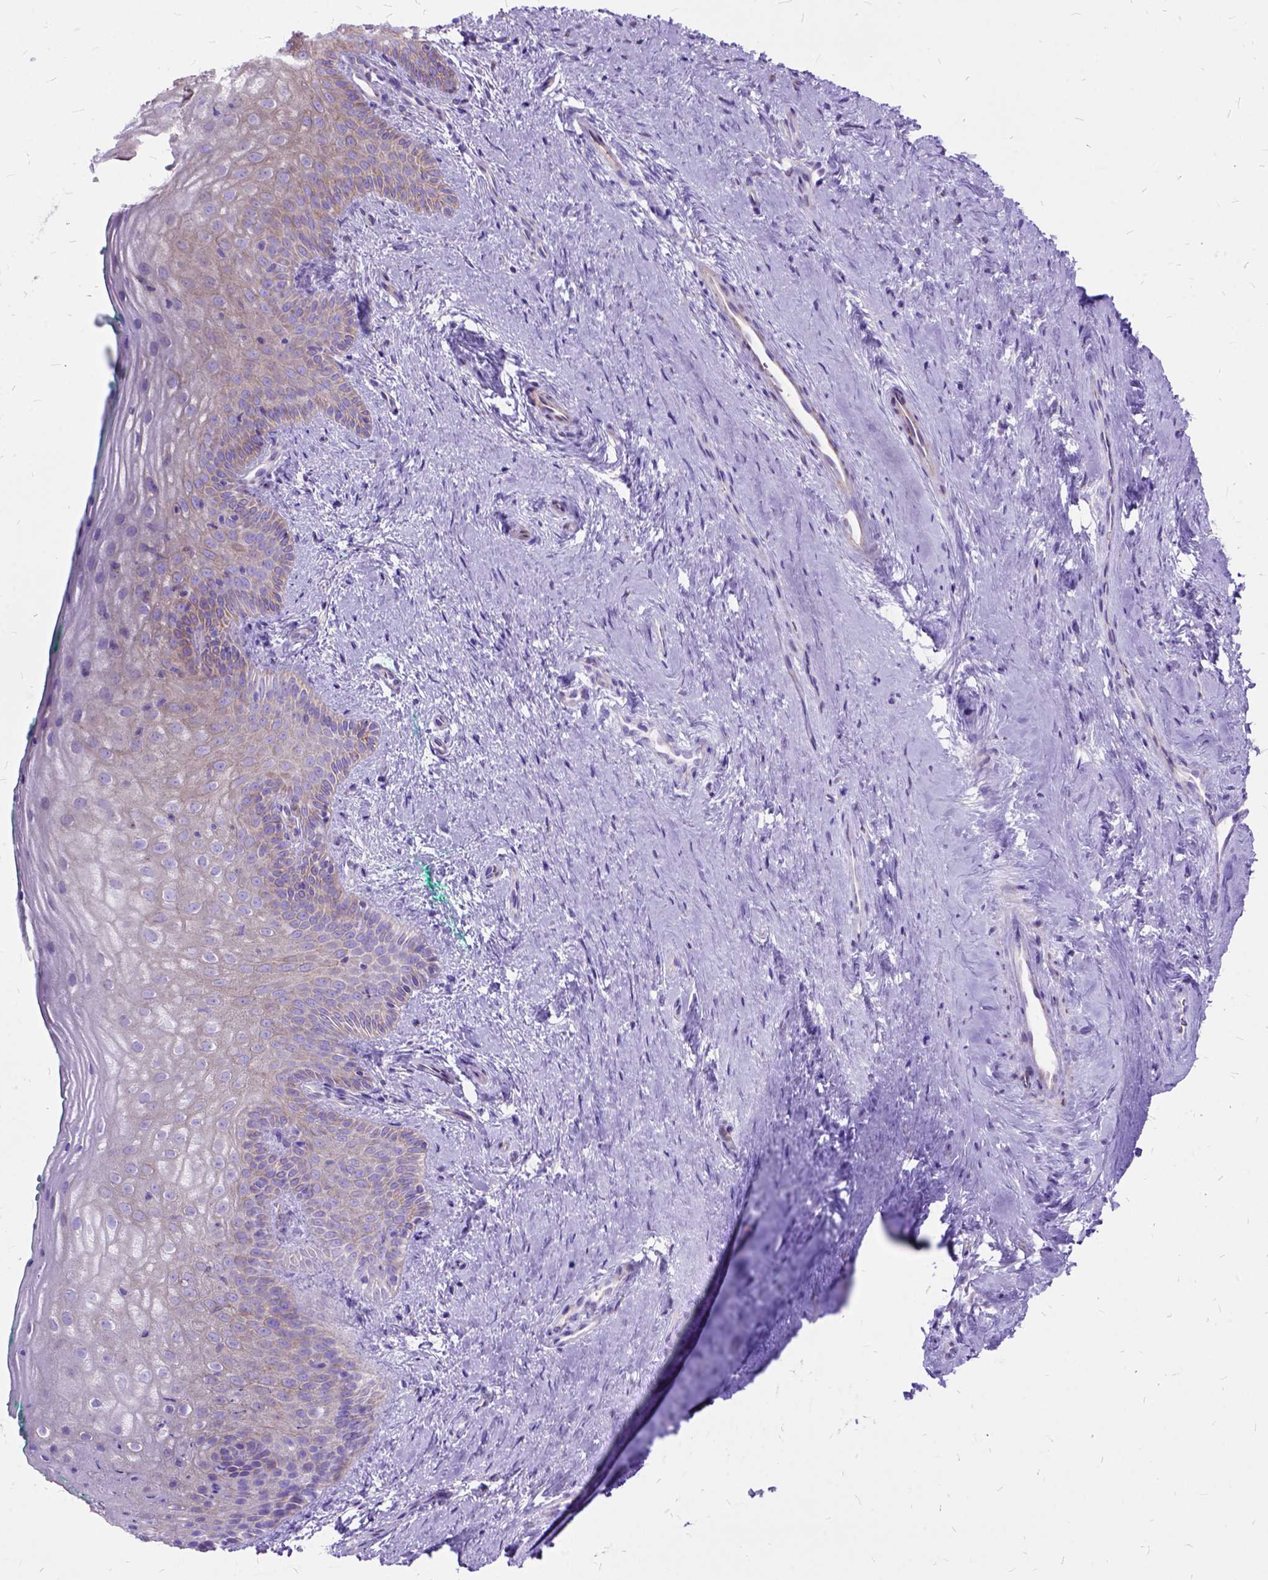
{"staining": {"intensity": "weak", "quantity": "25%-75%", "location": "cytoplasmic/membranous"}, "tissue": "vagina", "cell_type": "Squamous epithelial cells", "image_type": "normal", "snomed": [{"axis": "morphology", "description": "Normal tissue, NOS"}, {"axis": "topography", "description": "Vagina"}], "caption": "Immunohistochemistry image of benign vagina: vagina stained using immunohistochemistry shows low levels of weak protein expression localized specifically in the cytoplasmic/membranous of squamous epithelial cells, appearing as a cytoplasmic/membranous brown color.", "gene": "DNAH2", "patient": {"sex": "female", "age": 45}}